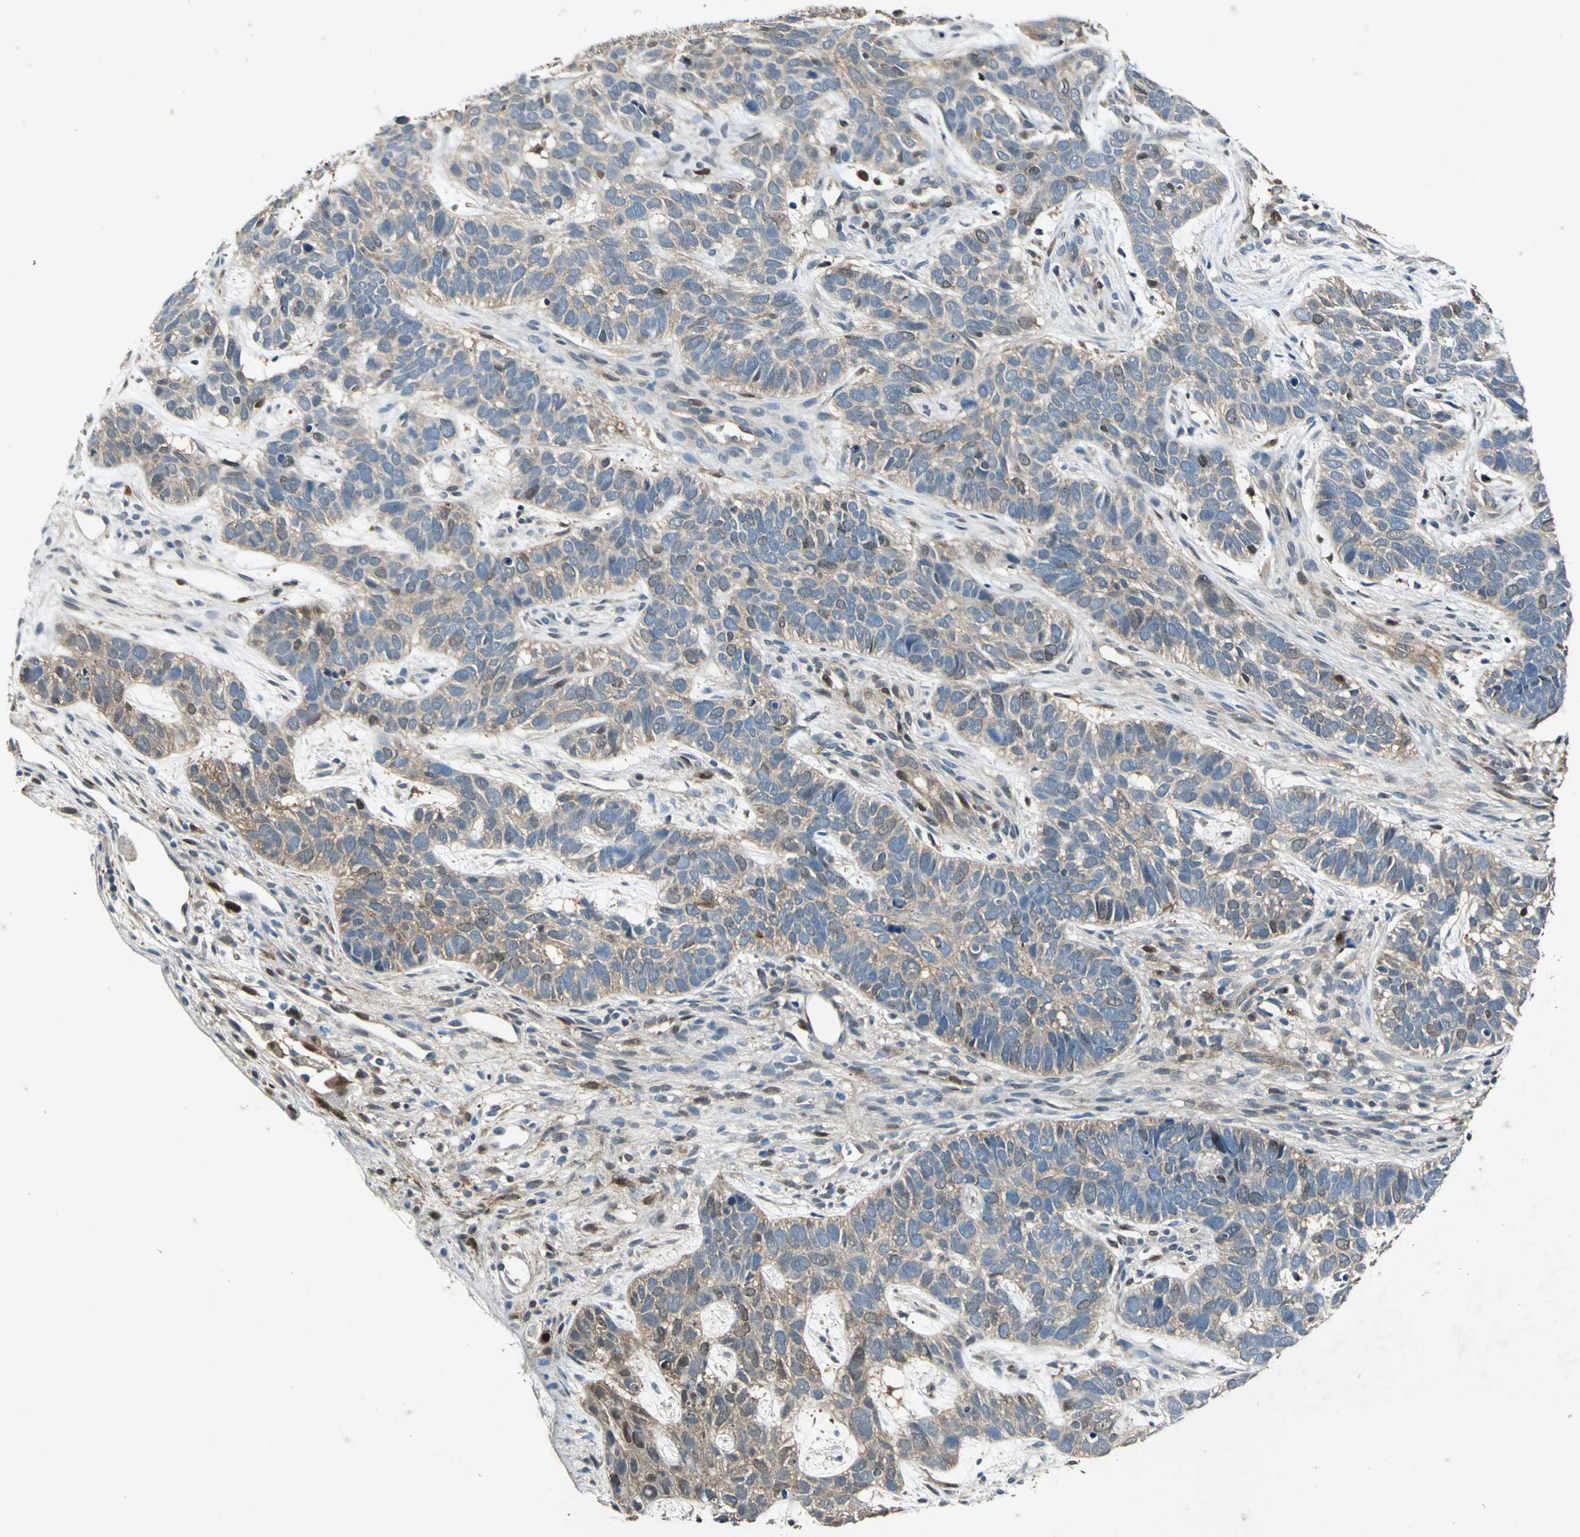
{"staining": {"intensity": "weak", "quantity": ">75%", "location": "cytoplasmic/membranous"}, "tissue": "skin cancer", "cell_type": "Tumor cells", "image_type": "cancer", "snomed": [{"axis": "morphology", "description": "Basal cell carcinoma"}, {"axis": "topography", "description": "Skin"}], "caption": "A high-resolution micrograph shows immunohistochemistry (IHC) staining of skin cancer (basal cell carcinoma), which exhibits weak cytoplasmic/membranous expression in about >75% of tumor cells. (Brightfield microscopy of DAB IHC at high magnification).", "gene": "RRM2B", "patient": {"sex": "male", "age": 87}}